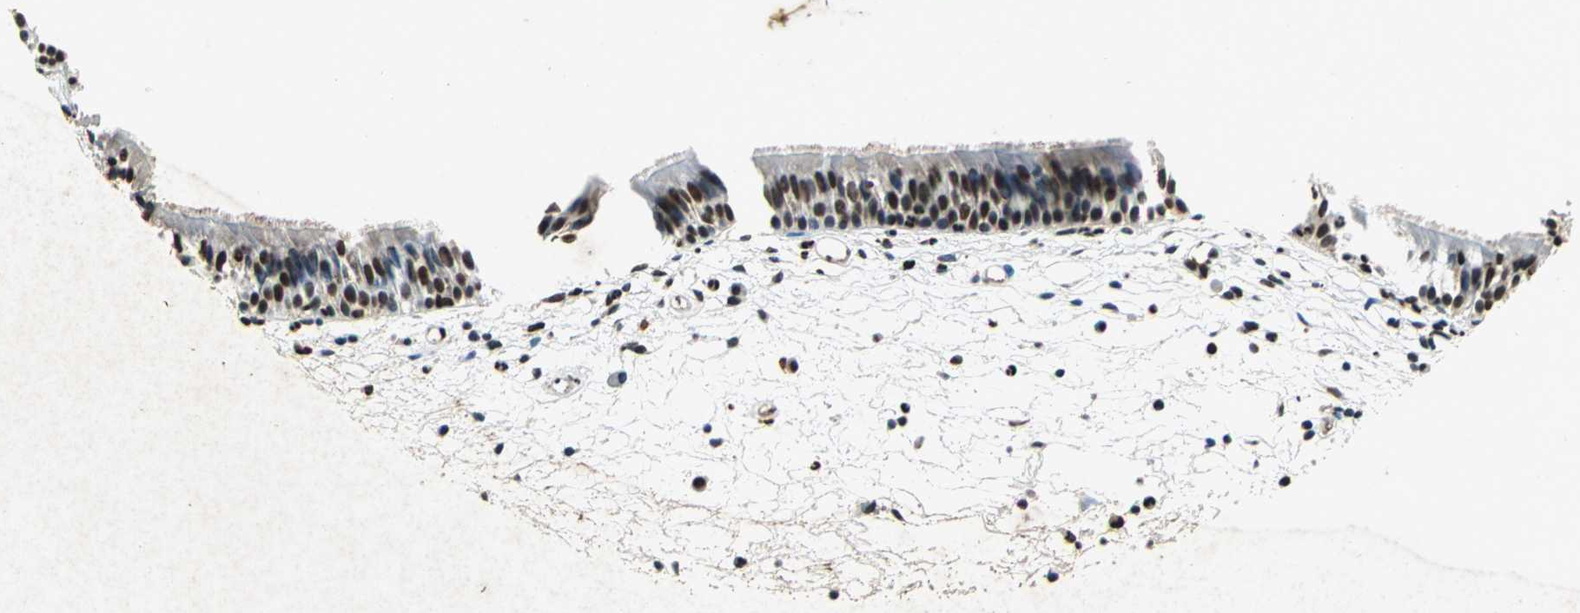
{"staining": {"intensity": "strong", "quantity": ">75%", "location": "nuclear"}, "tissue": "nasopharynx", "cell_type": "Respiratory epithelial cells", "image_type": "normal", "snomed": [{"axis": "morphology", "description": "Normal tissue, NOS"}, {"axis": "topography", "description": "Nasopharynx"}], "caption": "A high-resolution image shows IHC staining of normal nasopharynx, which exhibits strong nuclear staining in approximately >75% of respiratory epithelial cells. (Stains: DAB in brown, nuclei in blue, Microscopy: brightfield microscopy at high magnification).", "gene": "ANP32A", "patient": {"sex": "female", "age": 54}}